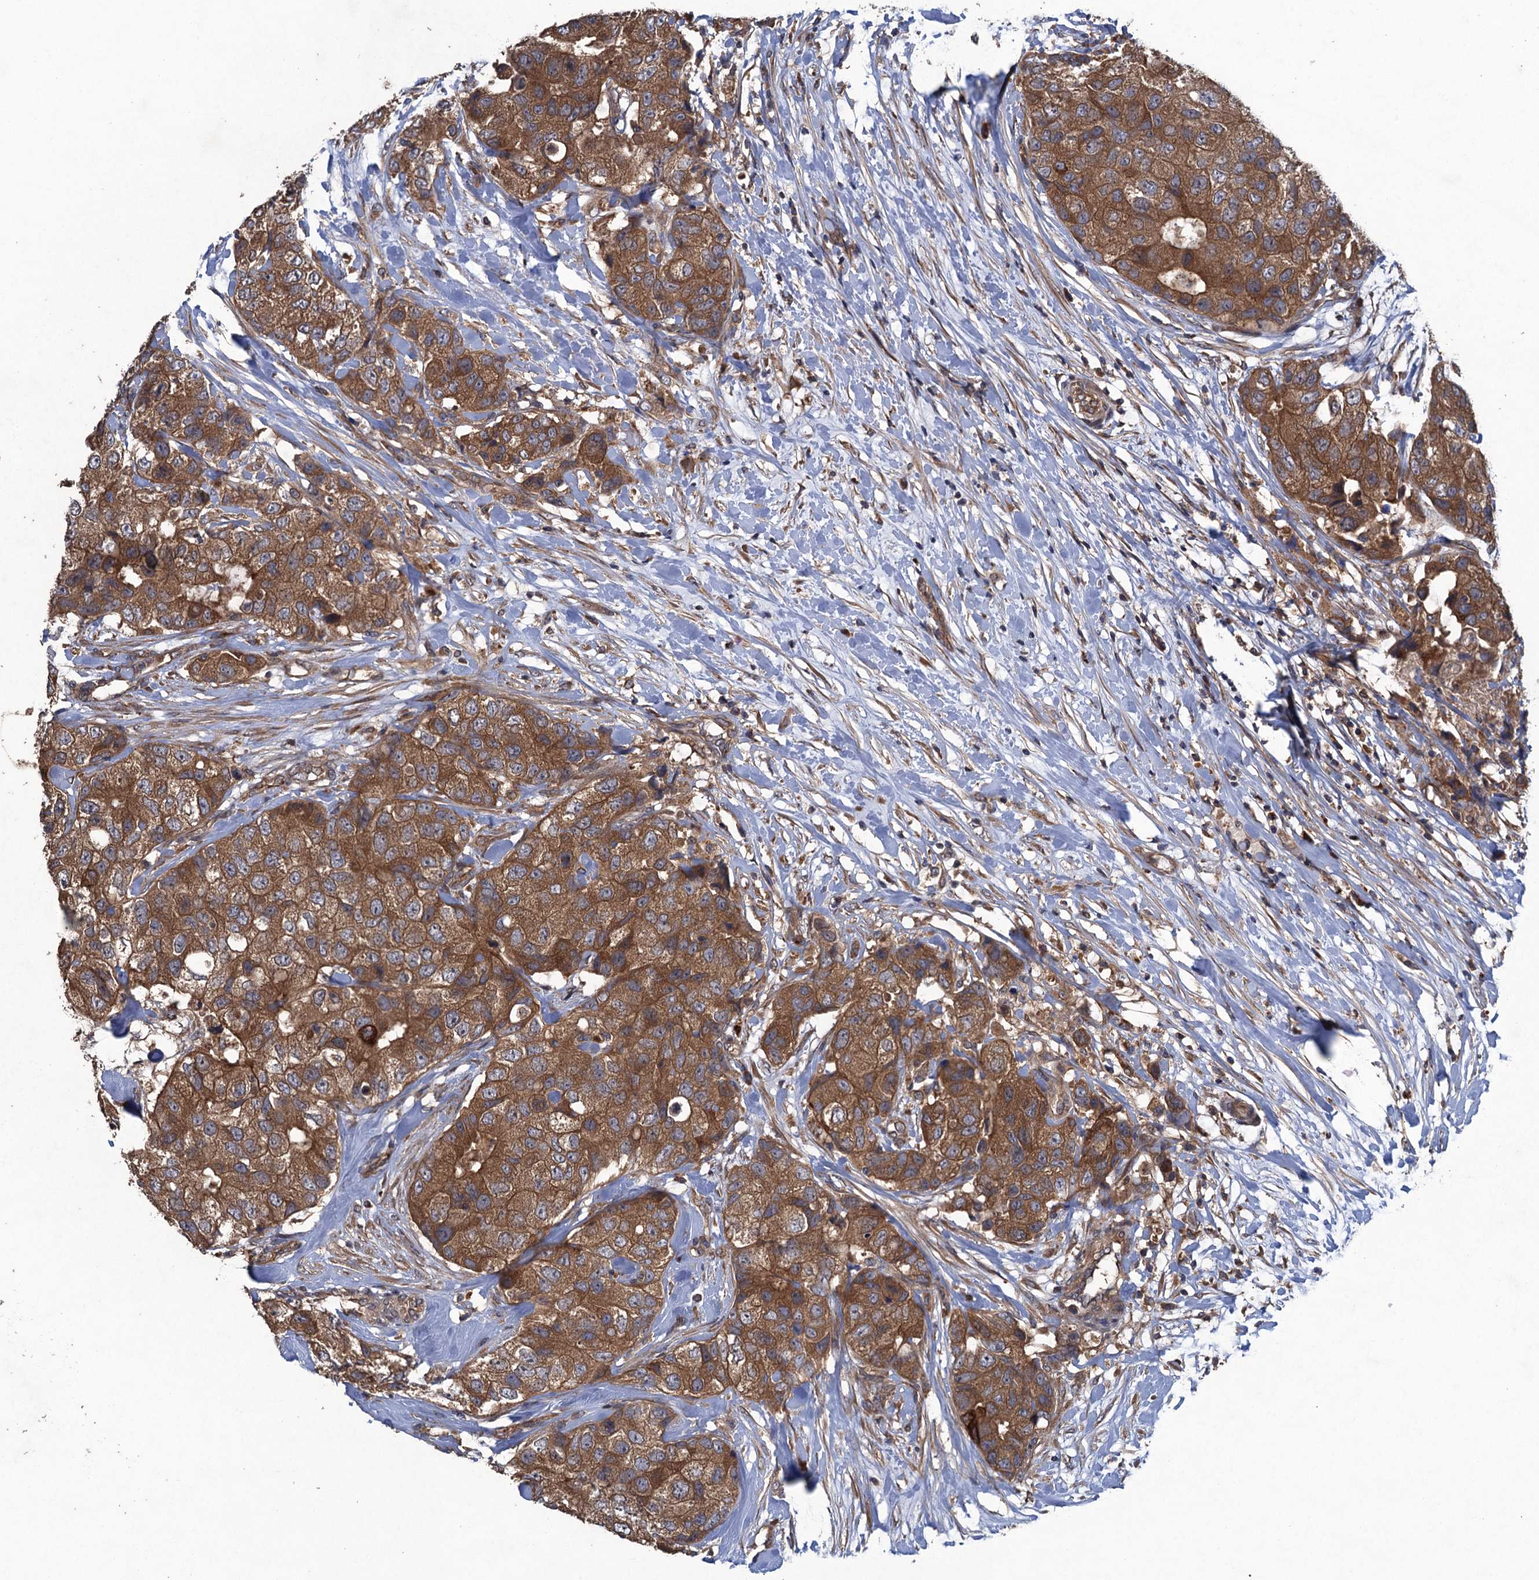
{"staining": {"intensity": "moderate", "quantity": ">75%", "location": "cytoplasmic/membranous"}, "tissue": "breast cancer", "cell_type": "Tumor cells", "image_type": "cancer", "snomed": [{"axis": "morphology", "description": "Duct carcinoma"}, {"axis": "topography", "description": "Breast"}], "caption": "Brown immunohistochemical staining in infiltrating ductal carcinoma (breast) exhibits moderate cytoplasmic/membranous positivity in about >75% of tumor cells.", "gene": "CNTN5", "patient": {"sex": "female", "age": 62}}